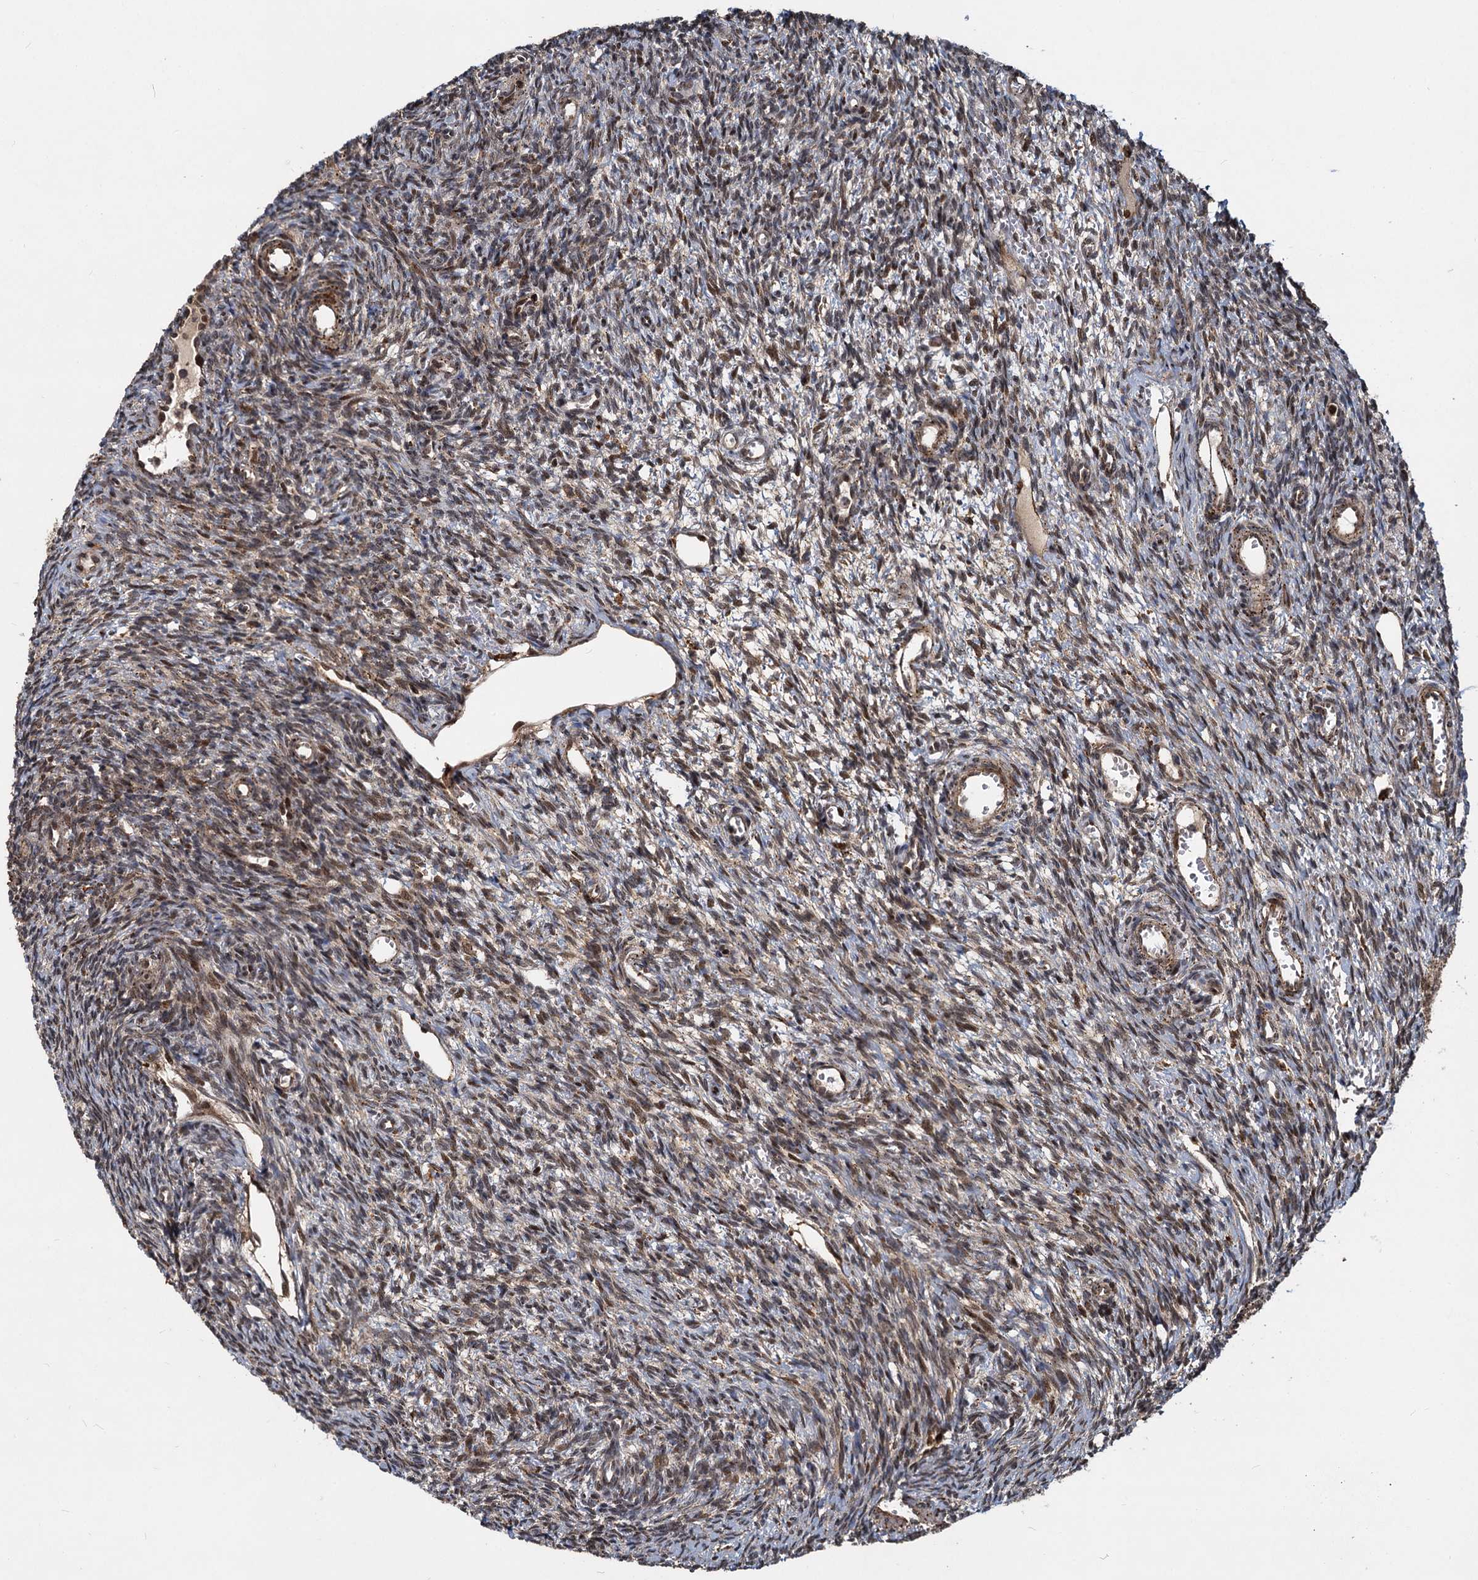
{"staining": {"intensity": "weak", "quantity": "25%-75%", "location": "cytoplasmic/membranous,nuclear"}, "tissue": "ovary", "cell_type": "Ovarian stroma cells", "image_type": "normal", "snomed": [{"axis": "morphology", "description": "Normal tissue, NOS"}, {"axis": "topography", "description": "Ovary"}], "caption": "A brown stain highlights weak cytoplasmic/membranous,nuclear expression of a protein in ovarian stroma cells of benign human ovary.", "gene": "TRIM23", "patient": {"sex": "female", "age": 39}}